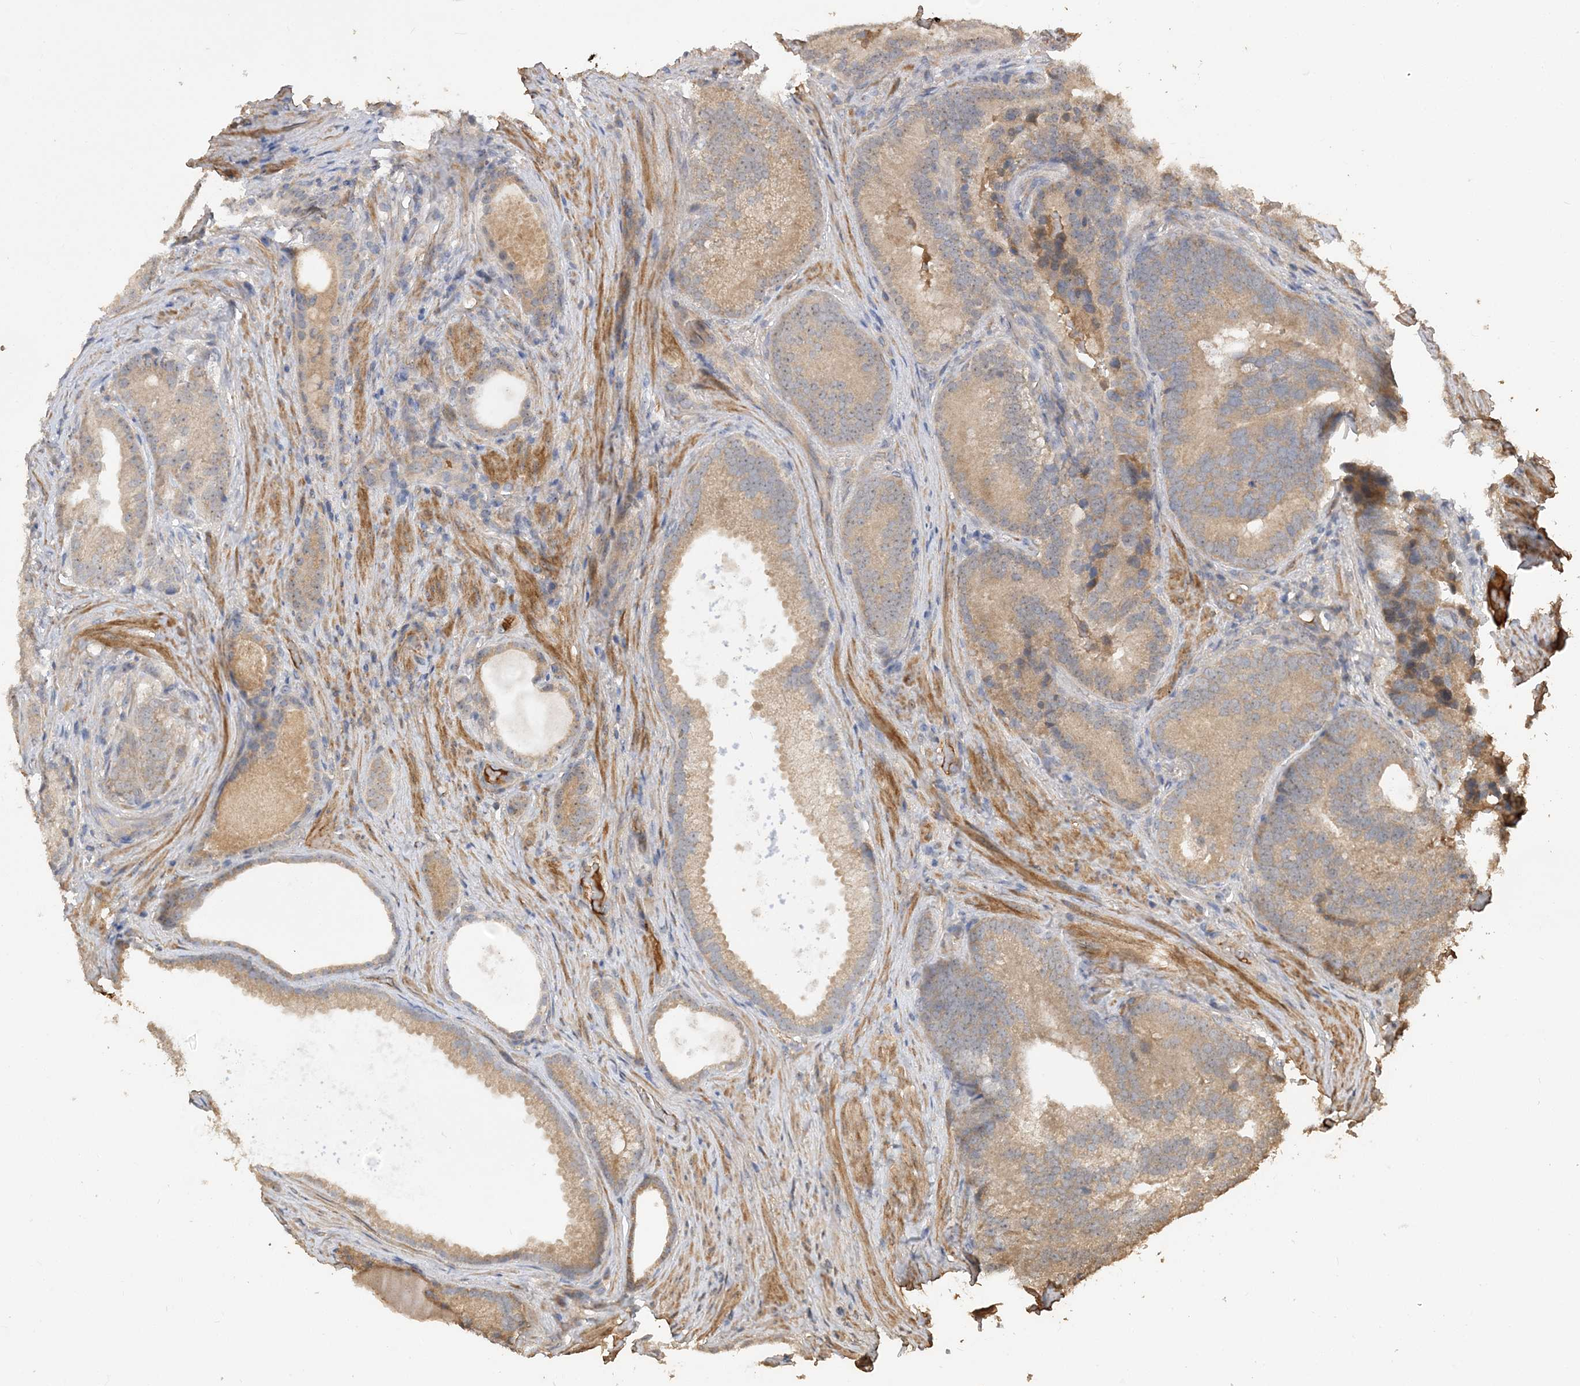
{"staining": {"intensity": "weak", "quantity": ">75%", "location": "cytoplasmic/membranous"}, "tissue": "prostate cancer", "cell_type": "Tumor cells", "image_type": "cancer", "snomed": [{"axis": "morphology", "description": "Adenocarcinoma, Low grade"}, {"axis": "topography", "description": "Prostate"}], "caption": "This is an image of immunohistochemistry (IHC) staining of prostate cancer (adenocarcinoma (low-grade)), which shows weak positivity in the cytoplasmic/membranous of tumor cells.", "gene": "GRINA", "patient": {"sex": "male", "age": 71}}